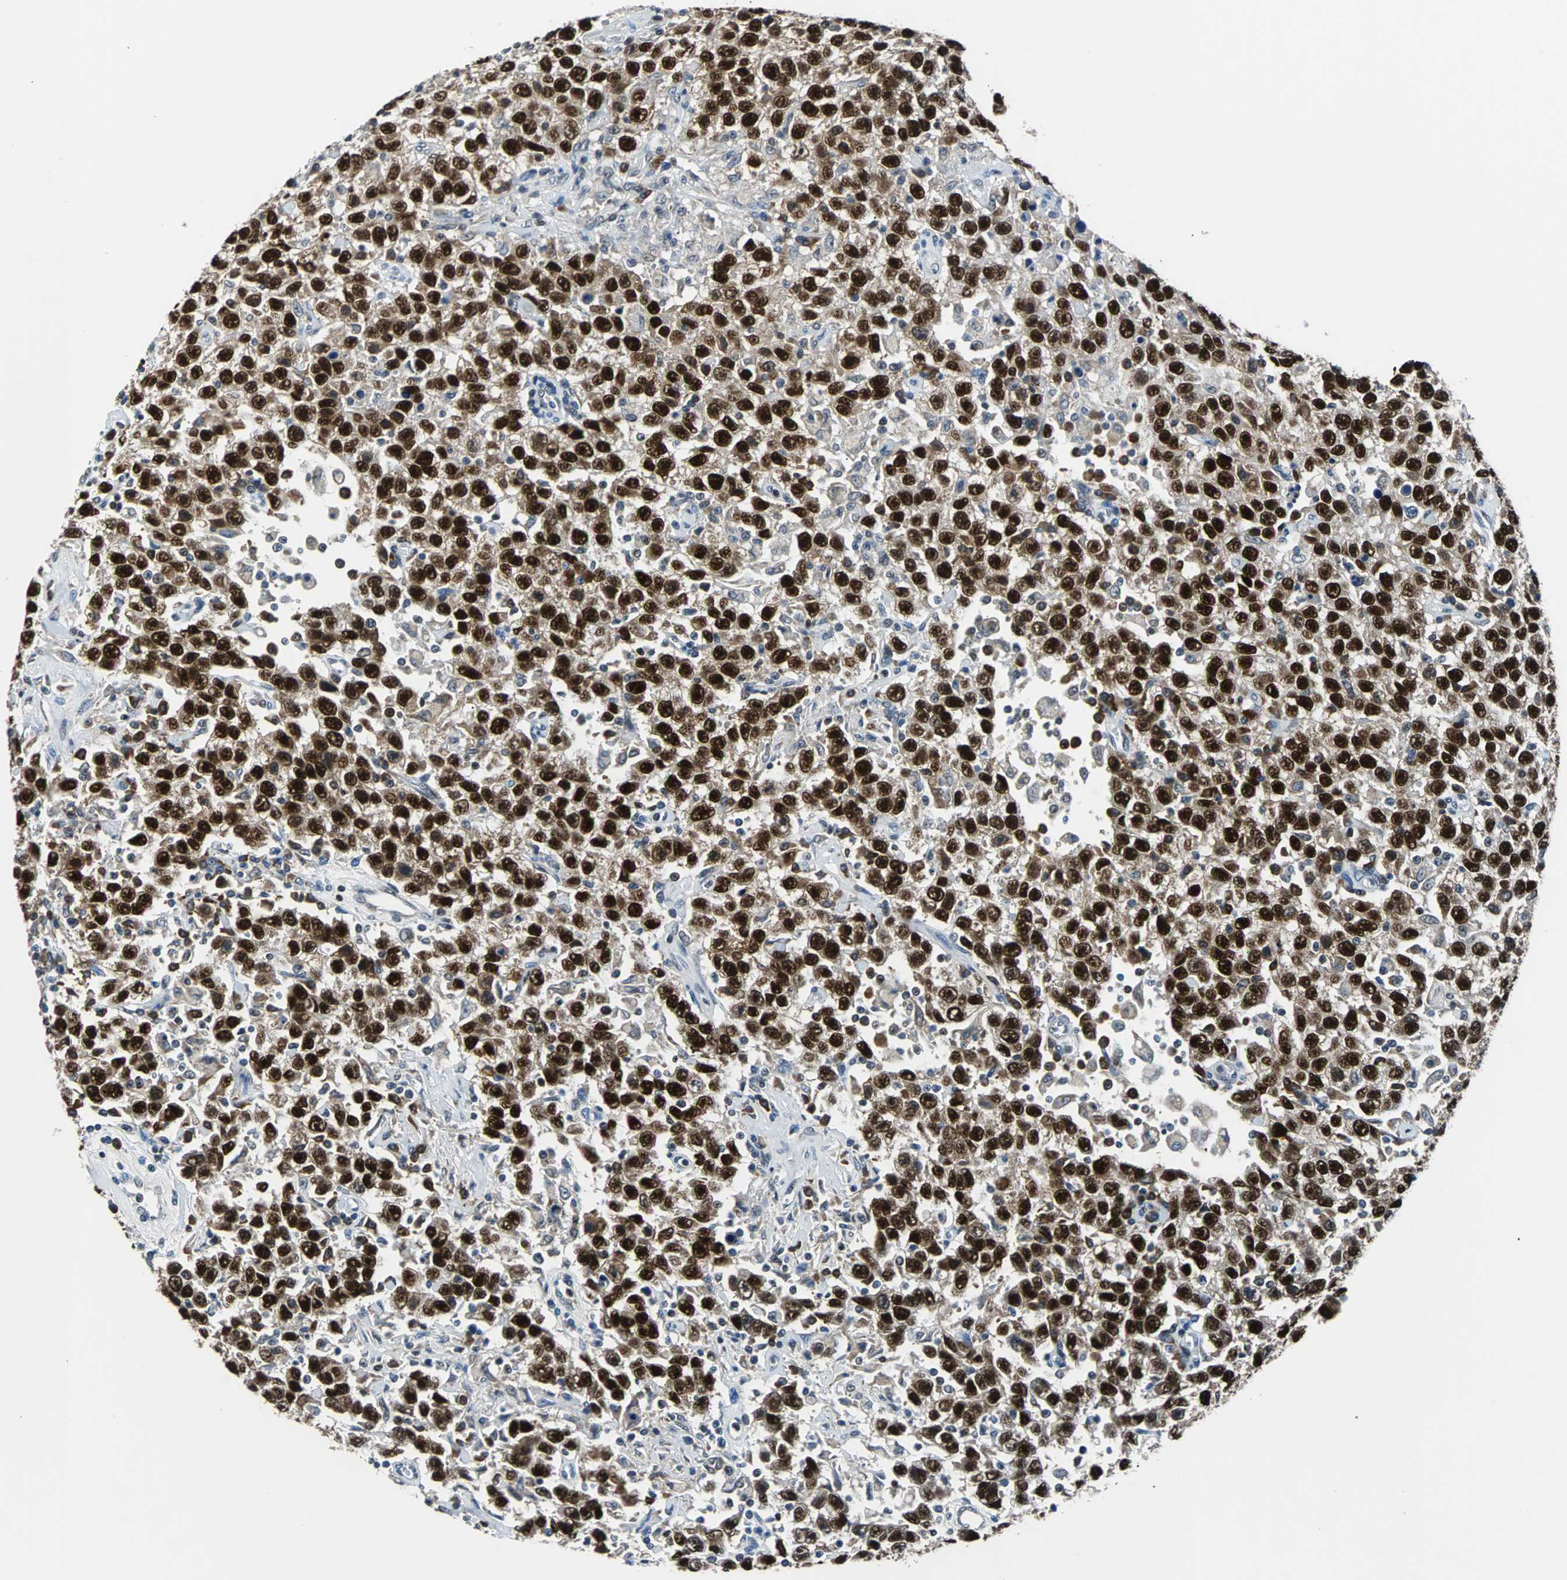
{"staining": {"intensity": "strong", "quantity": ">75%", "location": "cytoplasmic/membranous,nuclear"}, "tissue": "testis cancer", "cell_type": "Tumor cells", "image_type": "cancer", "snomed": [{"axis": "morphology", "description": "Seminoma, NOS"}, {"axis": "topography", "description": "Testis"}], "caption": "This is an image of immunohistochemistry (IHC) staining of seminoma (testis), which shows strong positivity in the cytoplasmic/membranous and nuclear of tumor cells.", "gene": "USP28", "patient": {"sex": "male", "age": 41}}